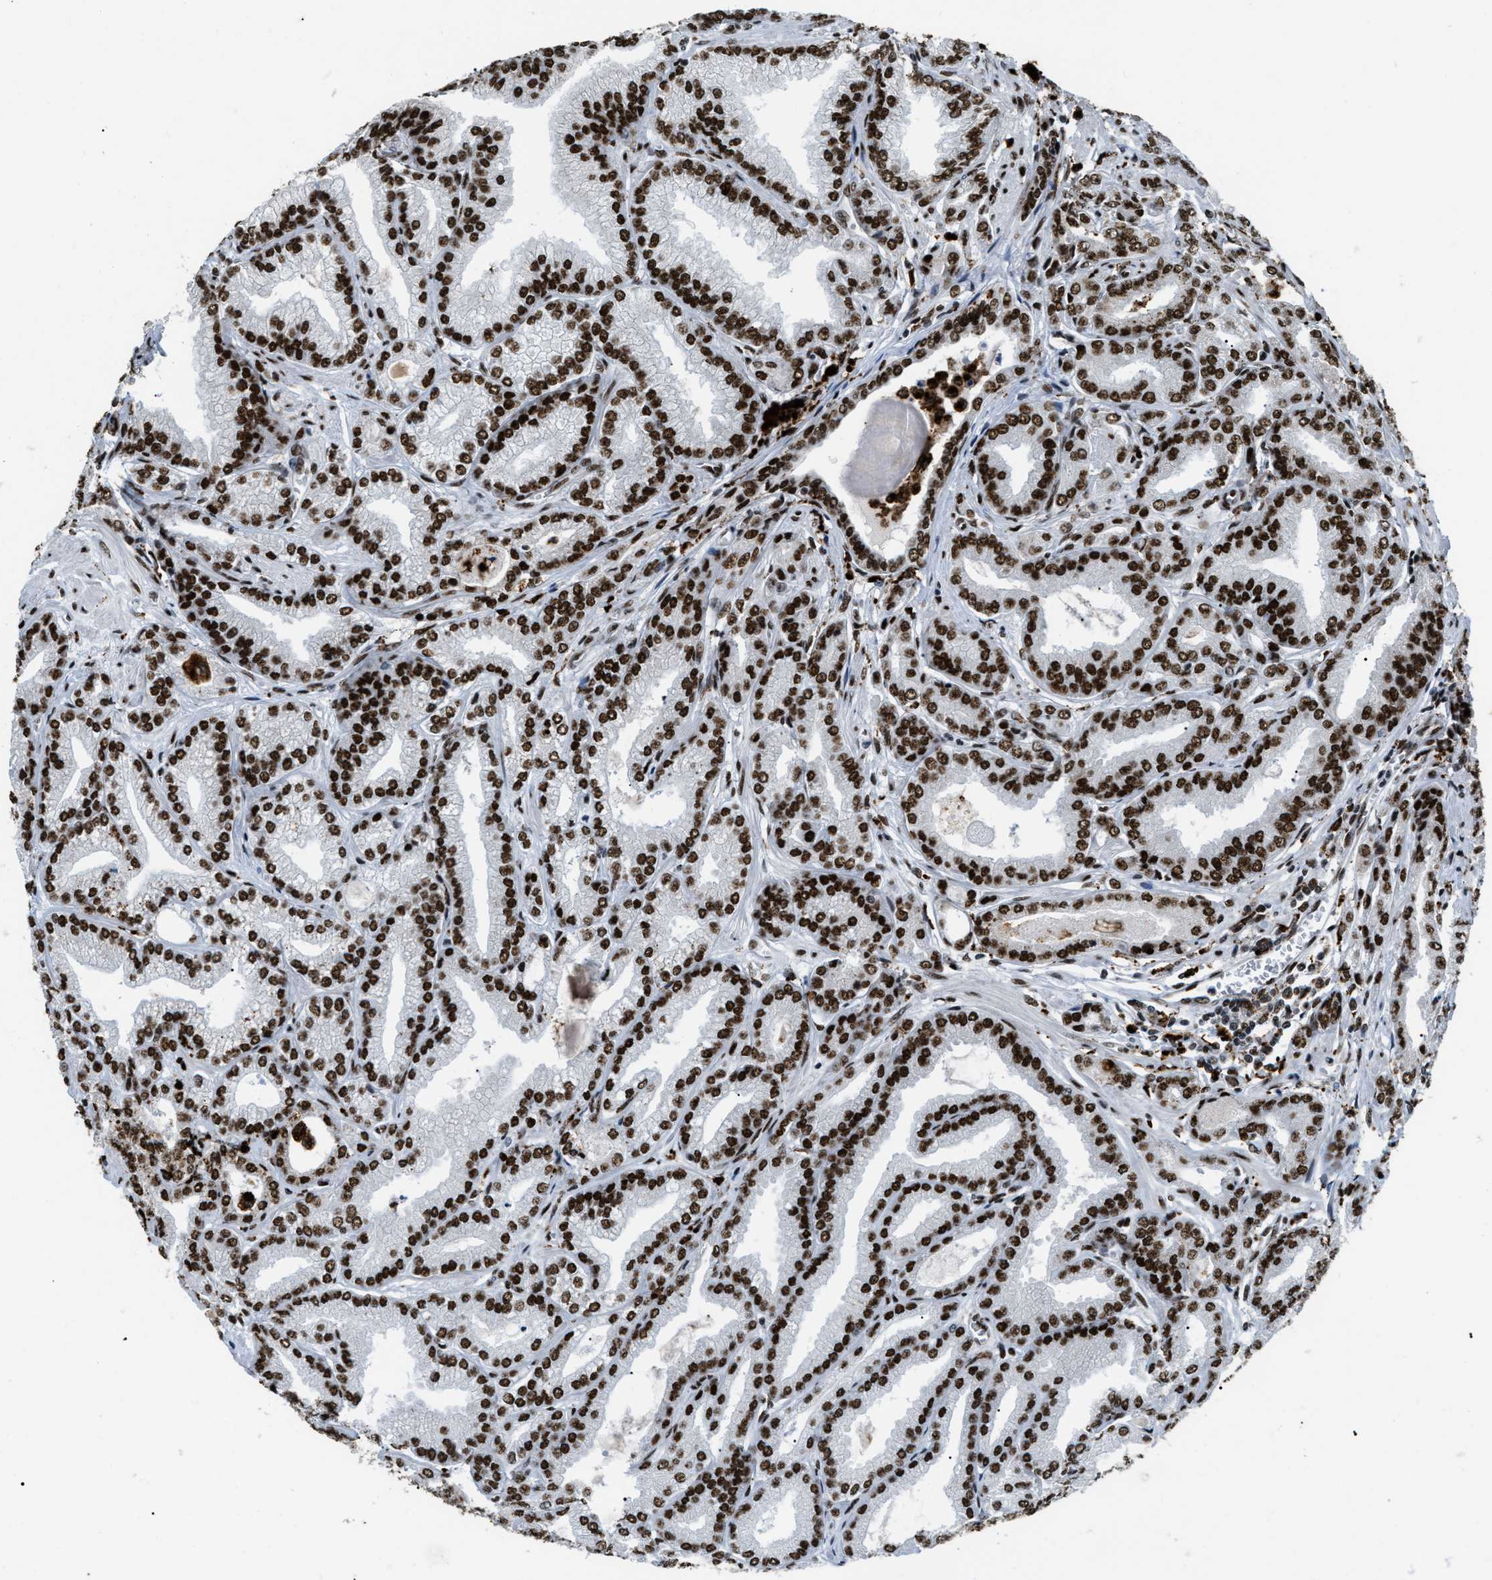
{"staining": {"intensity": "strong", "quantity": ">75%", "location": "nuclear"}, "tissue": "prostate cancer", "cell_type": "Tumor cells", "image_type": "cancer", "snomed": [{"axis": "morphology", "description": "Adenocarcinoma, Low grade"}, {"axis": "topography", "description": "Prostate"}], "caption": "The micrograph demonstrates immunohistochemical staining of prostate cancer (low-grade adenocarcinoma). There is strong nuclear expression is seen in about >75% of tumor cells. (DAB IHC, brown staining for protein, blue staining for nuclei).", "gene": "NUMA1", "patient": {"sex": "male", "age": 52}}